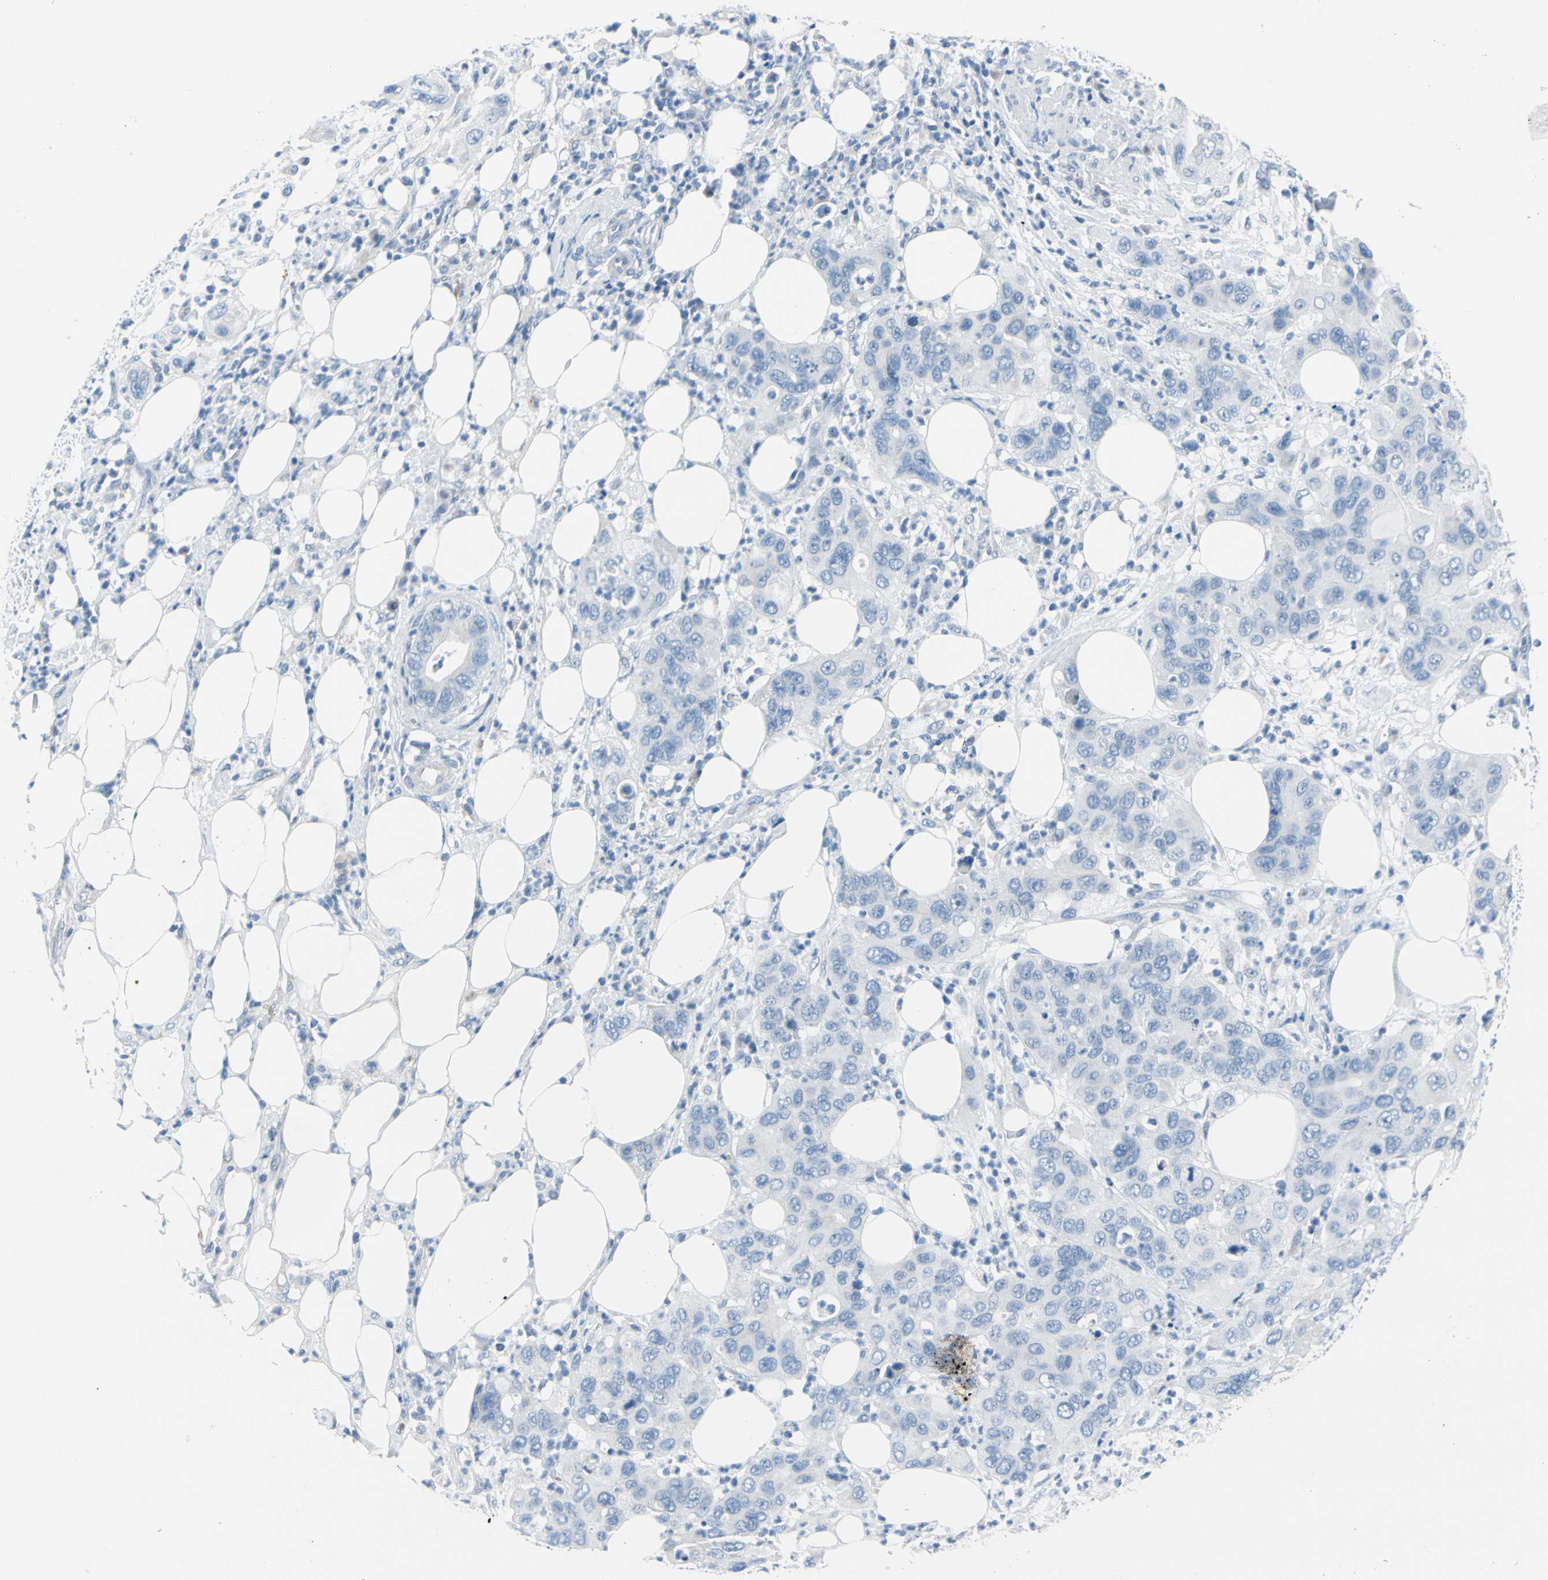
{"staining": {"intensity": "negative", "quantity": "none", "location": "none"}, "tissue": "pancreatic cancer", "cell_type": "Tumor cells", "image_type": "cancer", "snomed": [{"axis": "morphology", "description": "Adenocarcinoma, NOS"}, {"axis": "topography", "description": "Pancreas"}], "caption": "An immunohistochemistry image of pancreatic cancer is shown. There is no staining in tumor cells of pancreatic cancer. The staining was performed using DAB to visualize the protein expression in brown, while the nuclei were stained in blue with hematoxylin (Magnification: 20x).", "gene": "TPO", "patient": {"sex": "female", "age": 71}}